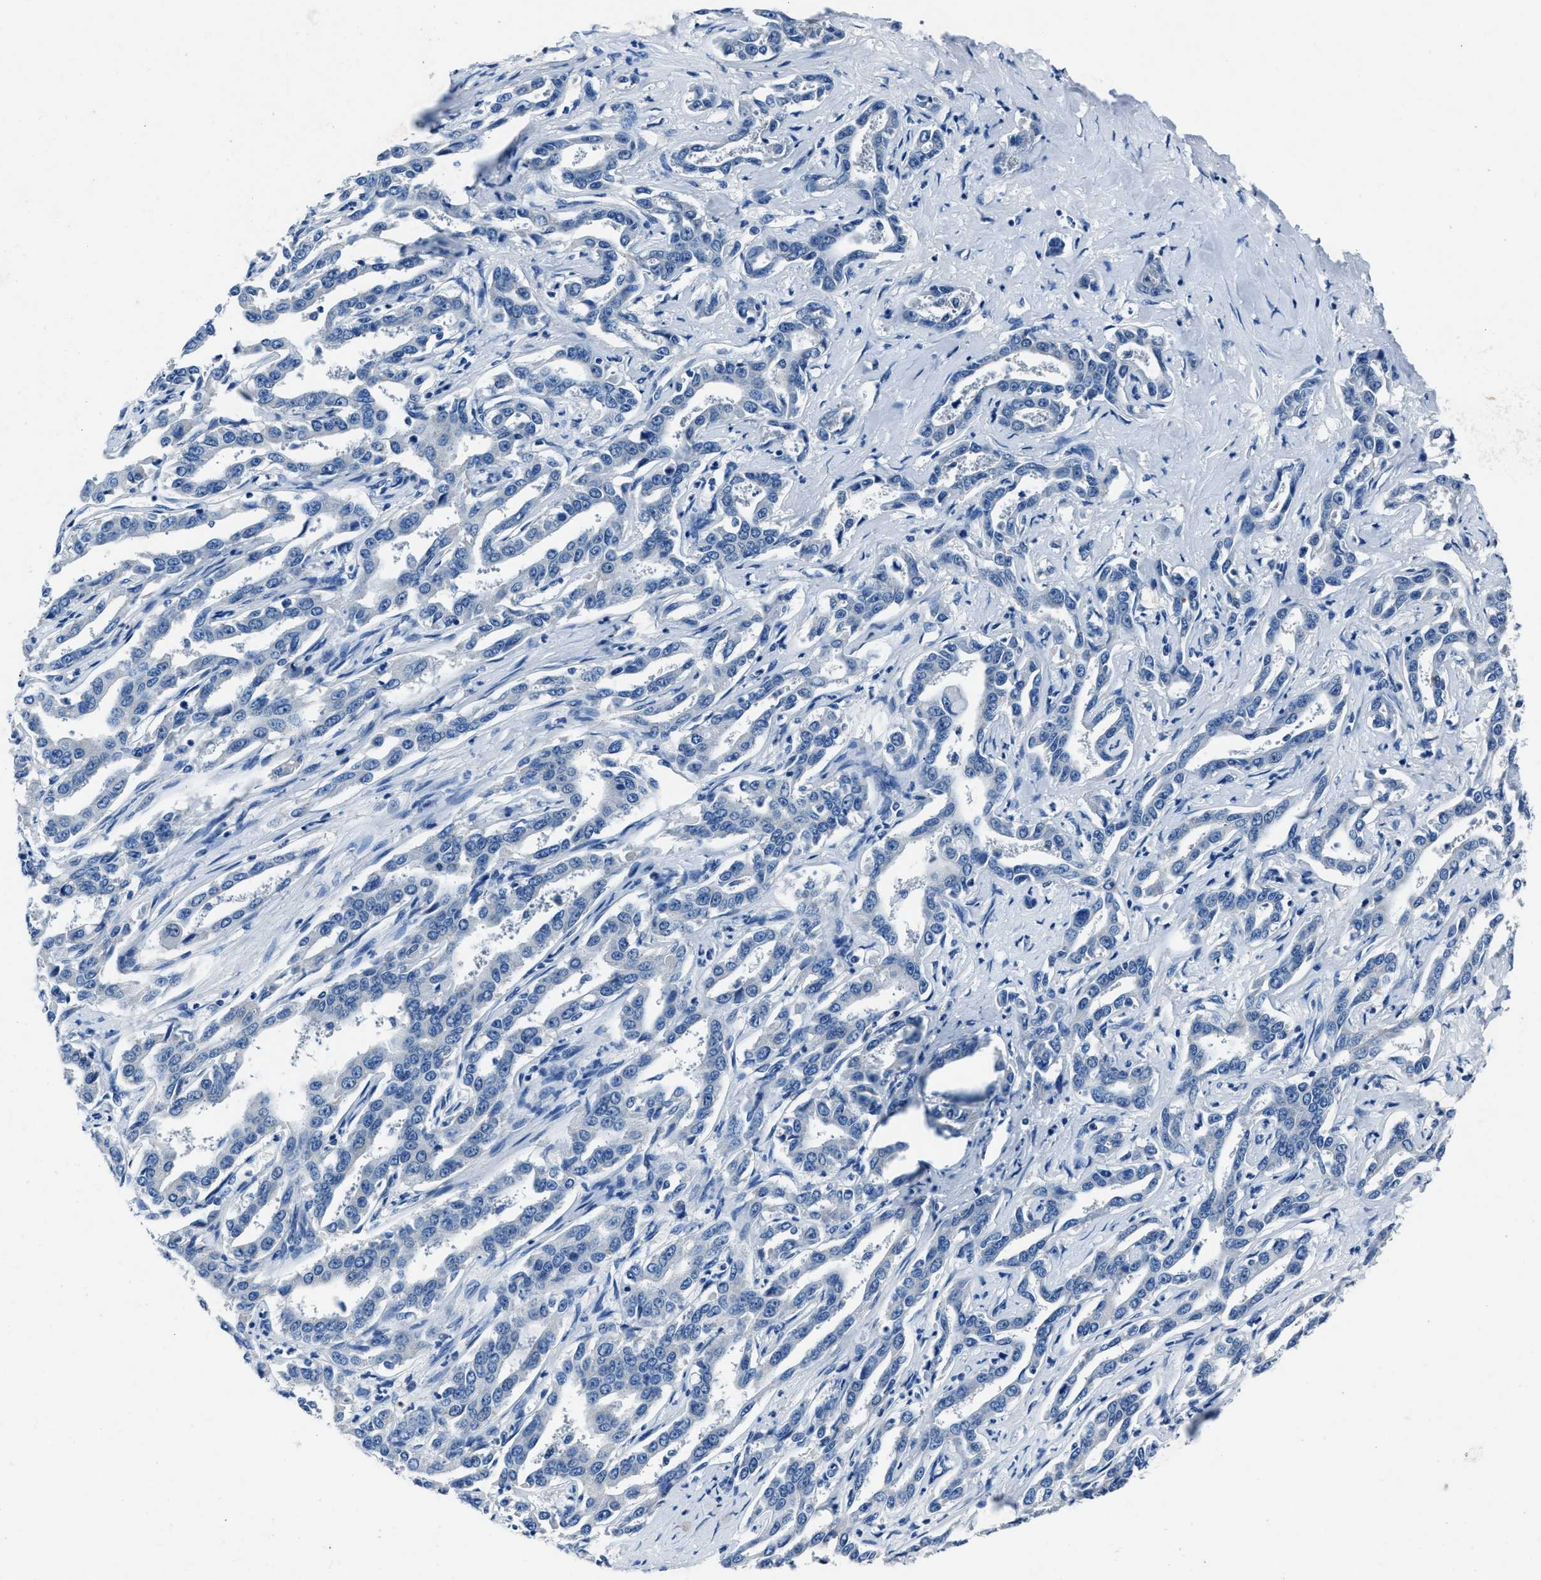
{"staining": {"intensity": "negative", "quantity": "none", "location": "none"}, "tissue": "liver cancer", "cell_type": "Tumor cells", "image_type": "cancer", "snomed": [{"axis": "morphology", "description": "Cholangiocarcinoma"}, {"axis": "topography", "description": "Liver"}], "caption": "High power microscopy image of an IHC histopathology image of cholangiocarcinoma (liver), revealing no significant positivity in tumor cells.", "gene": "NACAD", "patient": {"sex": "male", "age": 59}}